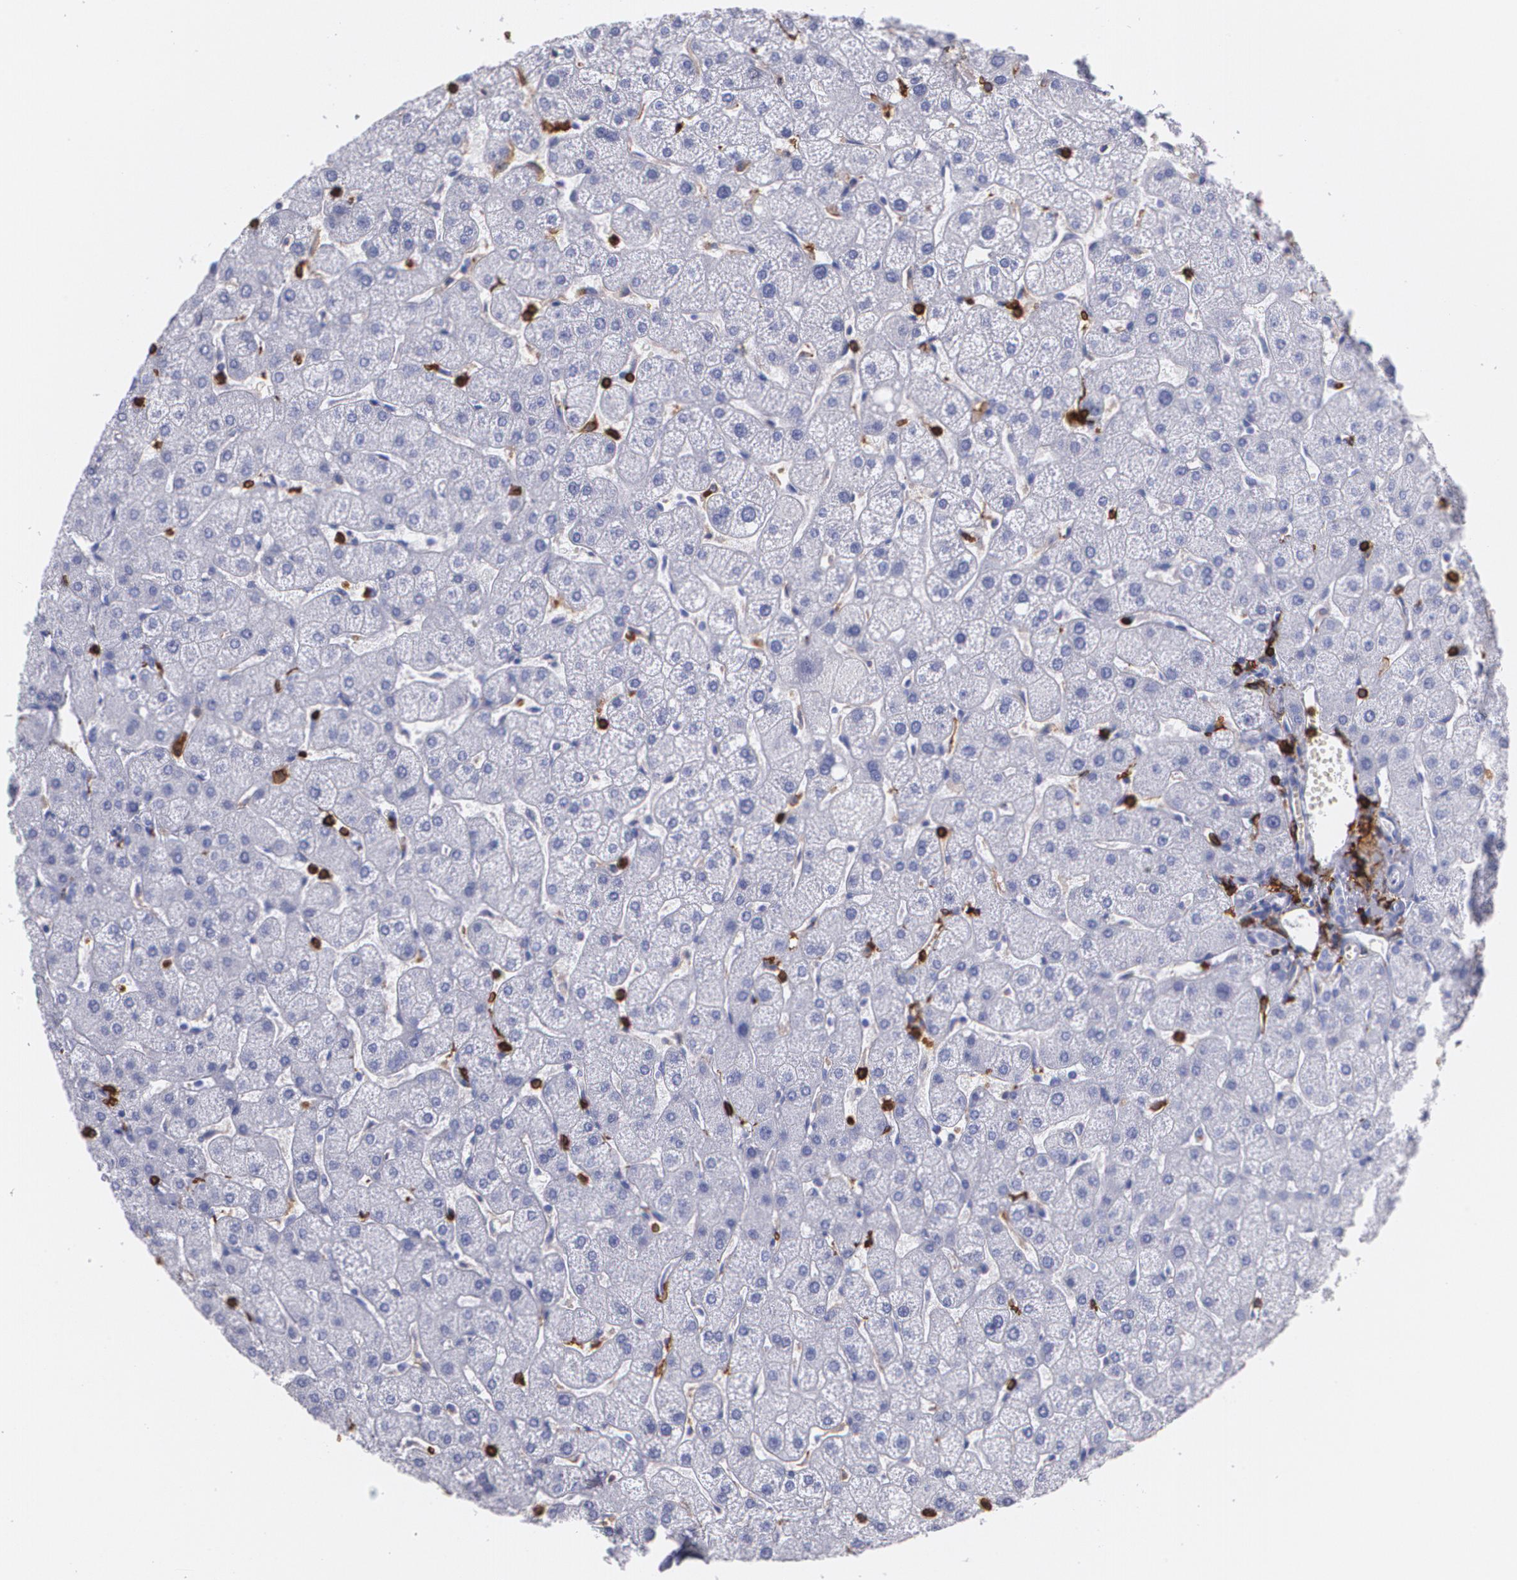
{"staining": {"intensity": "negative", "quantity": "none", "location": "none"}, "tissue": "liver", "cell_type": "Cholangiocytes", "image_type": "normal", "snomed": [{"axis": "morphology", "description": "Normal tissue, NOS"}, {"axis": "topography", "description": "Liver"}], "caption": "The photomicrograph shows no staining of cholangiocytes in unremarkable liver.", "gene": "PTPRC", "patient": {"sex": "male", "age": 67}}